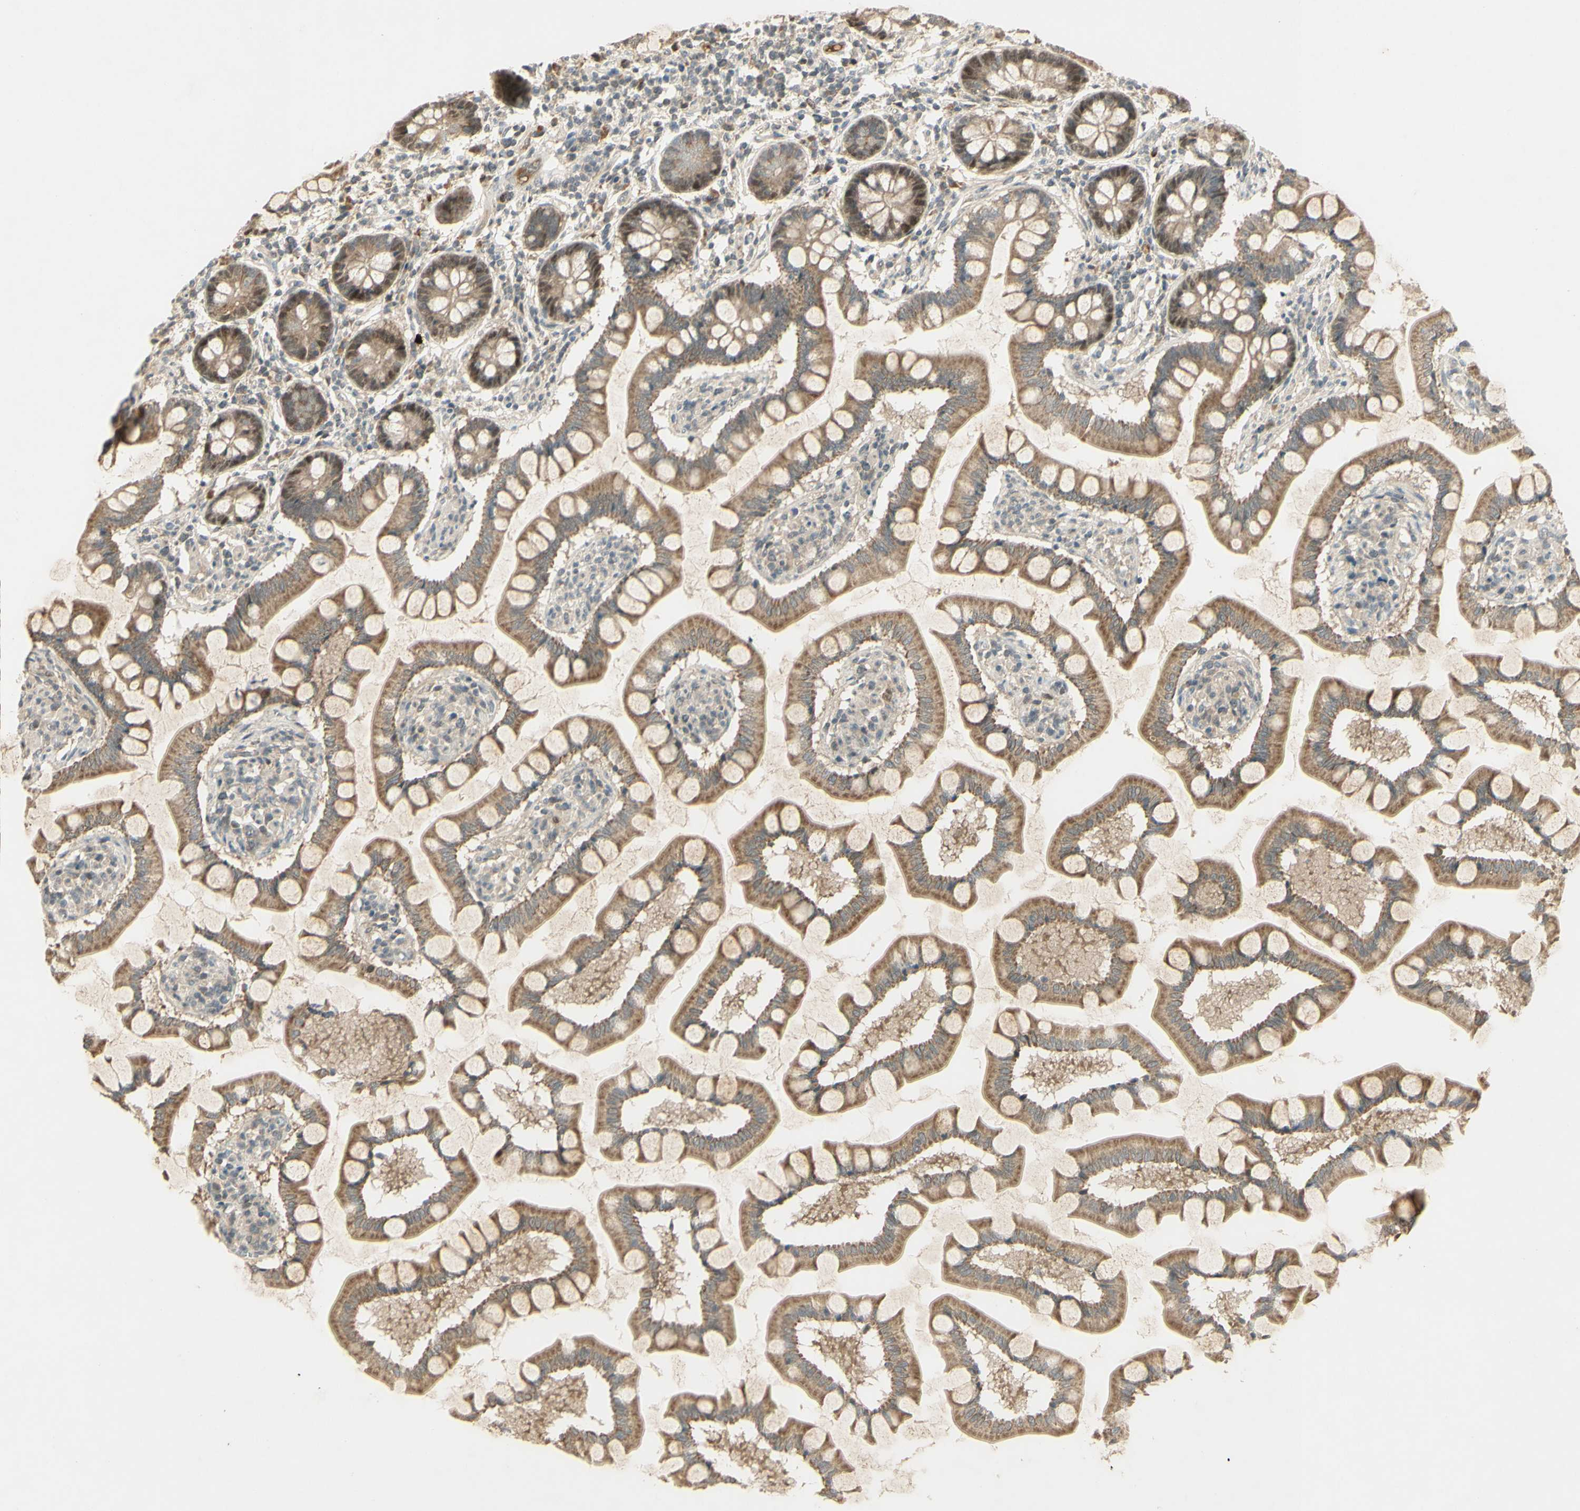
{"staining": {"intensity": "moderate", "quantity": ">75%", "location": "cytoplasmic/membranous,nuclear"}, "tissue": "small intestine", "cell_type": "Glandular cells", "image_type": "normal", "snomed": [{"axis": "morphology", "description": "Normal tissue, NOS"}, {"axis": "topography", "description": "Small intestine"}], "caption": "Immunohistochemistry (IHC) (DAB) staining of unremarkable human small intestine shows moderate cytoplasmic/membranous,nuclear protein staining in about >75% of glandular cells.", "gene": "RAD18", "patient": {"sex": "male", "age": 41}}